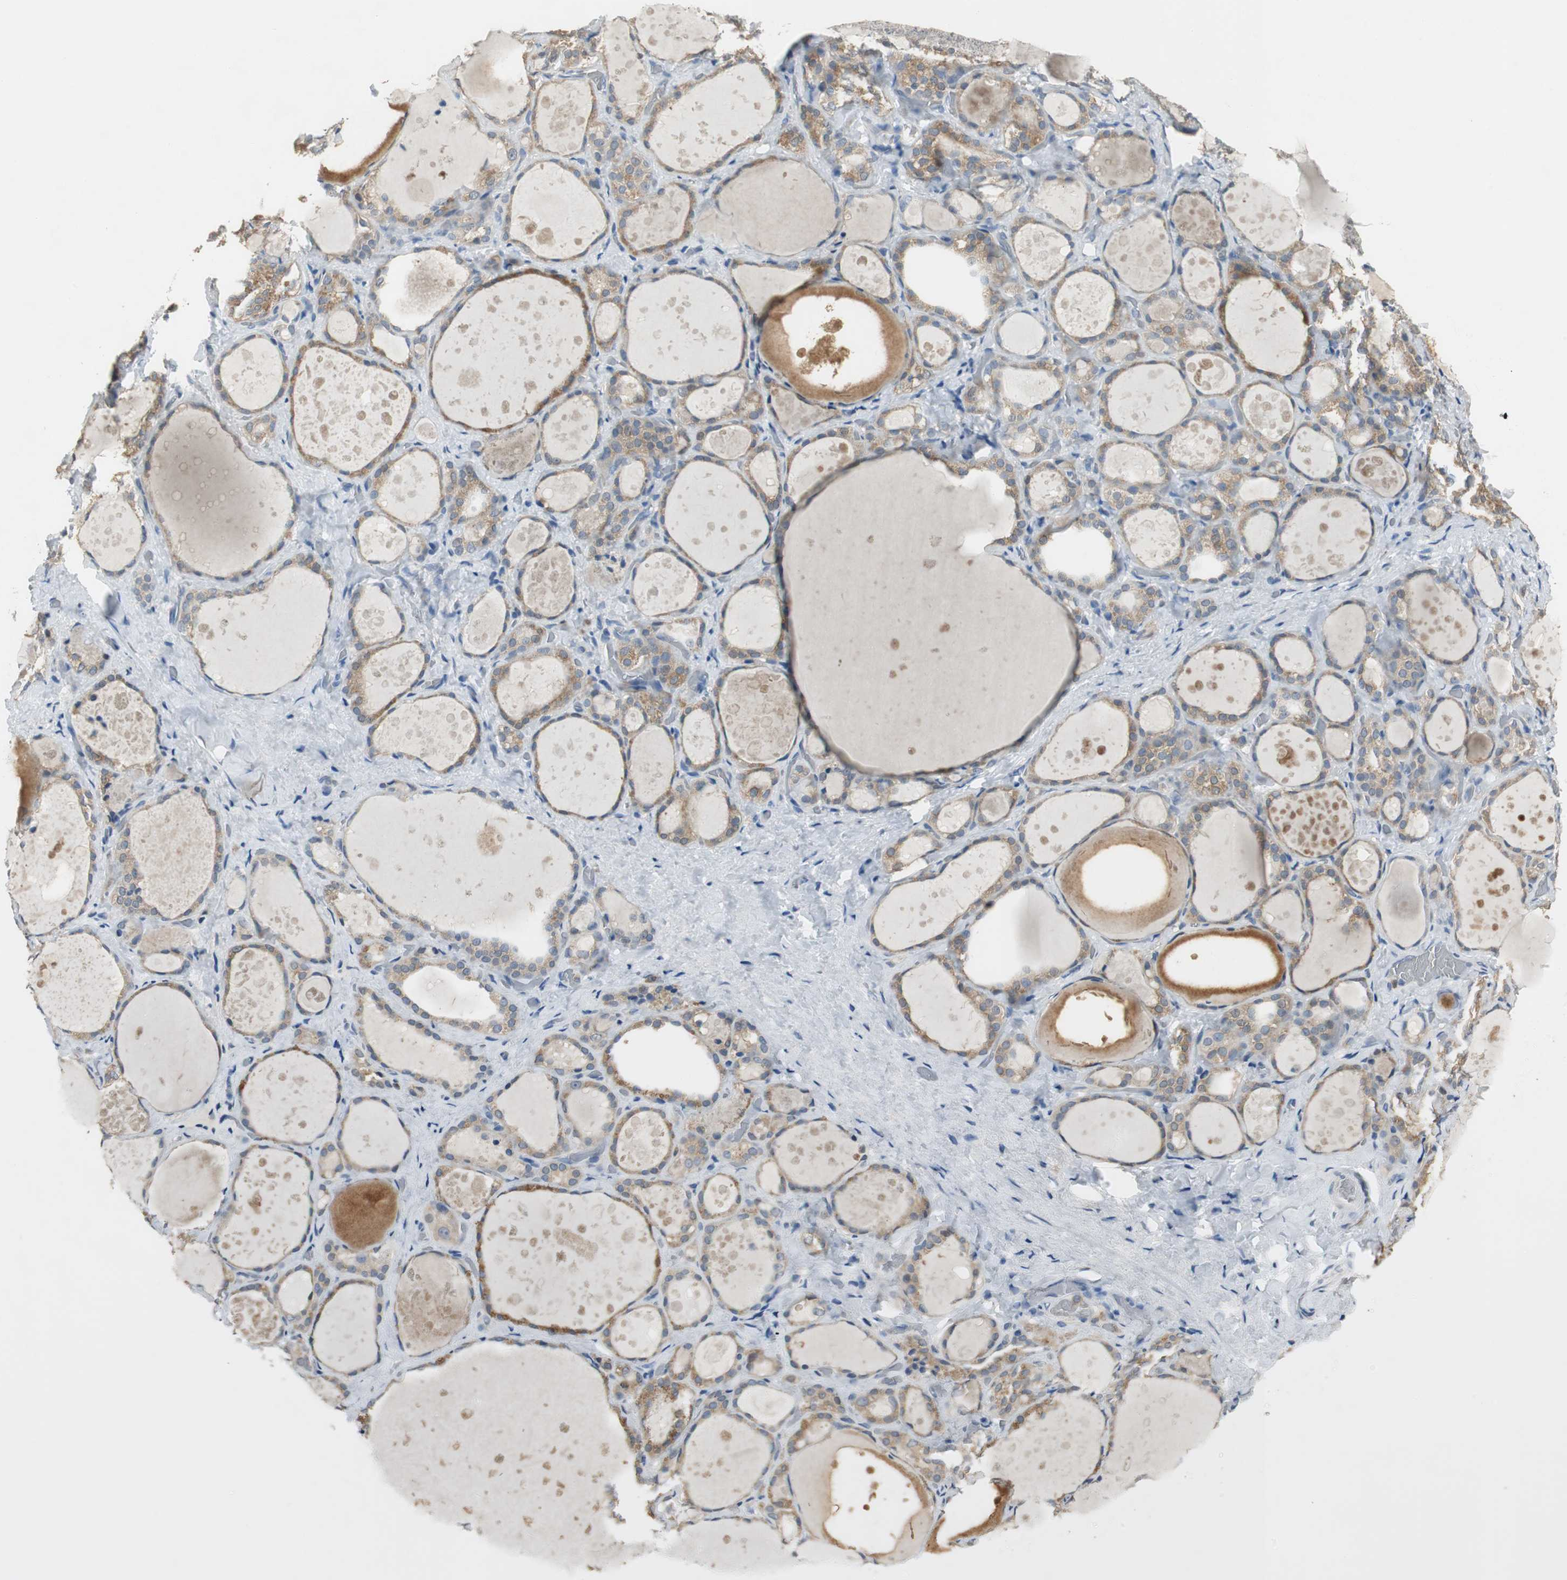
{"staining": {"intensity": "weak", "quantity": ">75%", "location": "cytoplasmic/membranous"}, "tissue": "thyroid gland", "cell_type": "Glandular cells", "image_type": "normal", "snomed": [{"axis": "morphology", "description": "Normal tissue, NOS"}, {"axis": "topography", "description": "Thyroid gland"}], "caption": "A brown stain shows weak cytoplasmic/membranous staining of a protein in glandular cells of benign human thyroid gland.", "gene": "MSTO1", "patient": {"sex": "female", "age": 75}}